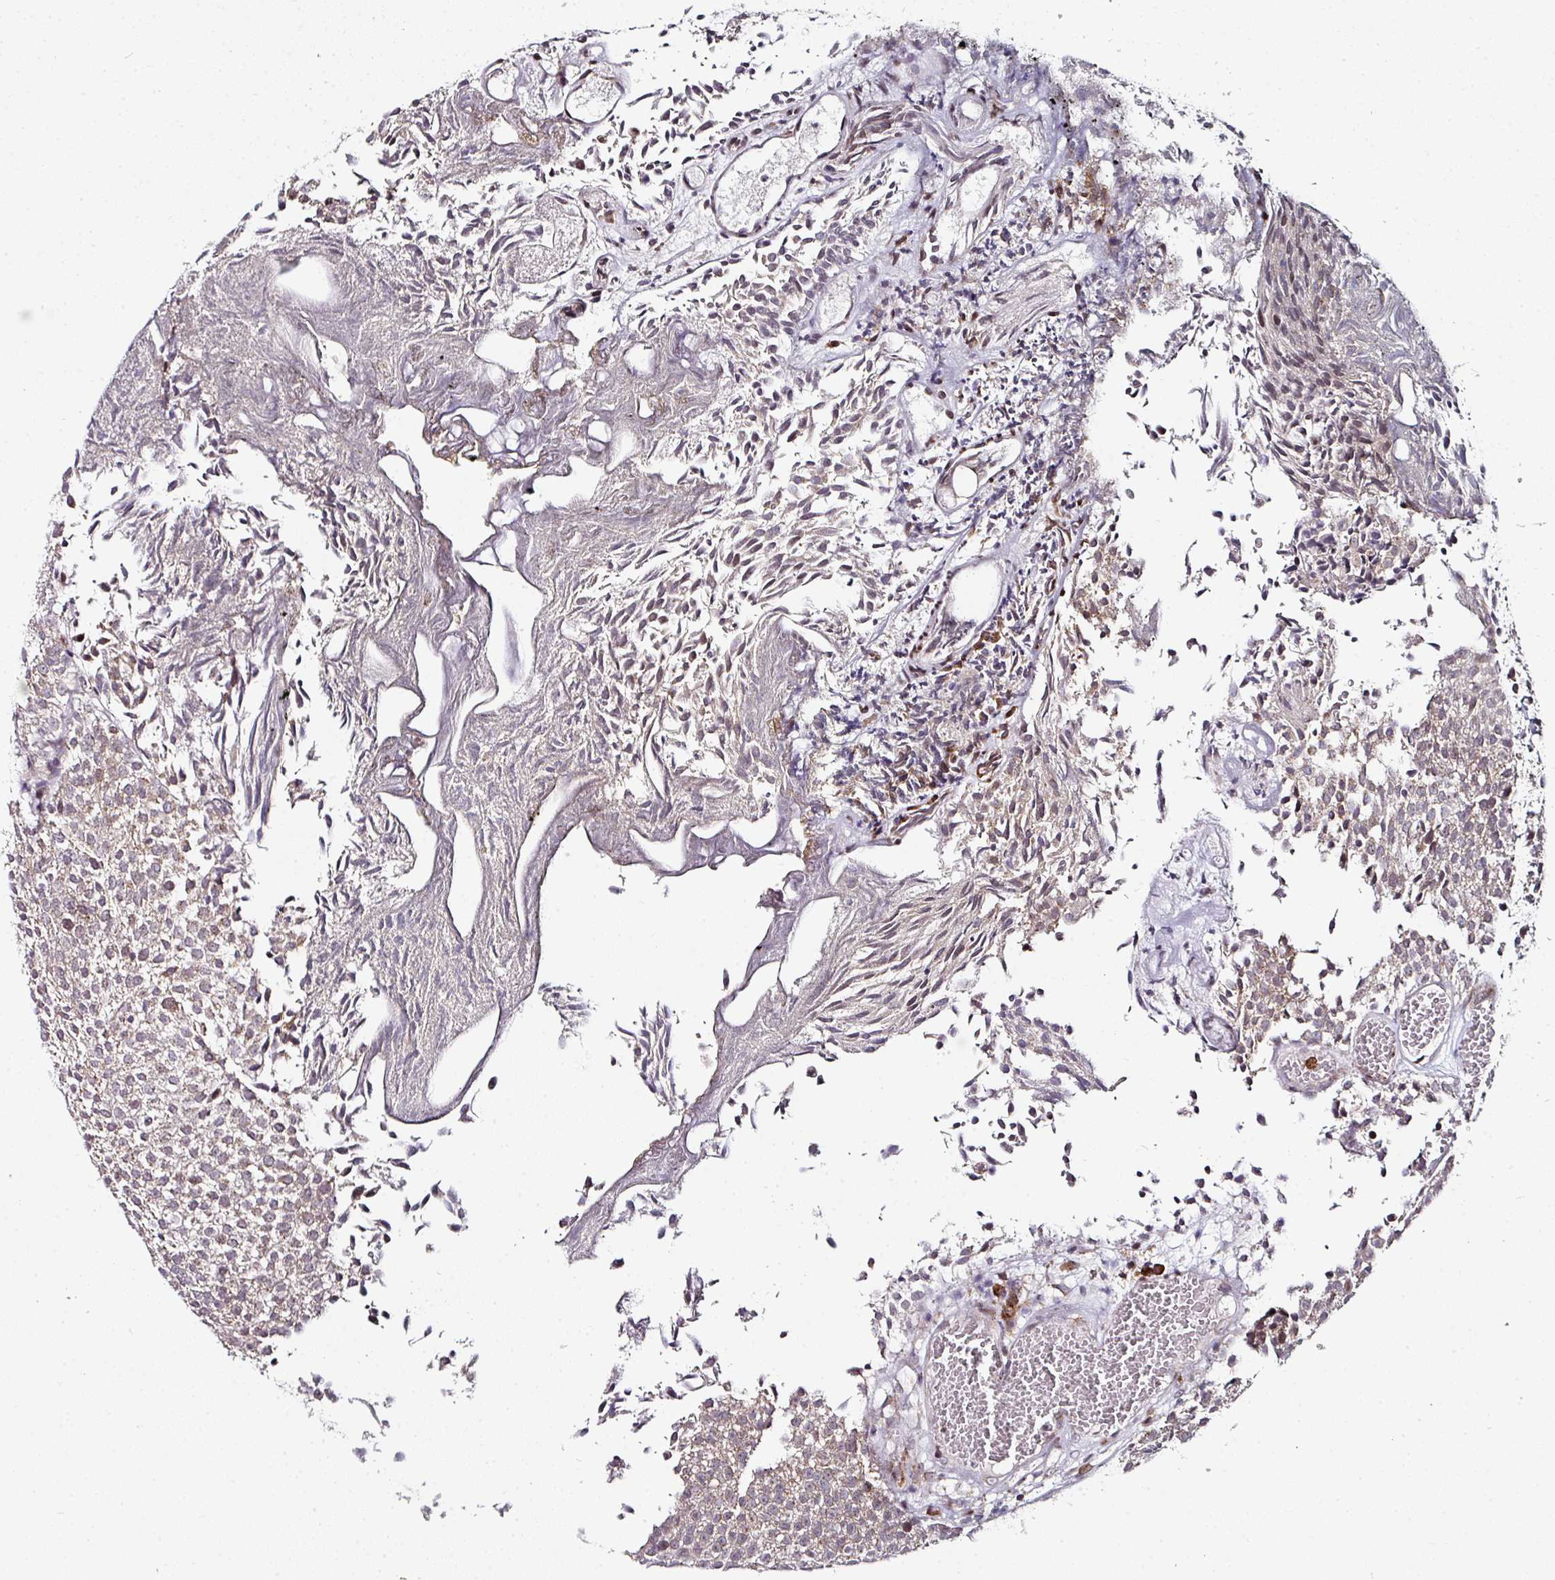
{"staining": {"intensity": "weak", "quantity": ">75%", "location": "cytoplasmic/membranous,nuclear"}, "tissue": "urothelial cancer", "cell_type": "Tumor cells", "image_type": "cancer", "snomed": [{"axis": "morphology", "description": "Urothelial carcinoma, Low grade"}, {"axis": "topography", "description": "Urinary bladder"}], "caption": "Human urothelial cancer stained with a protein marker exhibits weak staining in tumor cells.", "gene": "APOLD1", "patient": {"sex": "female", "age": 79}}